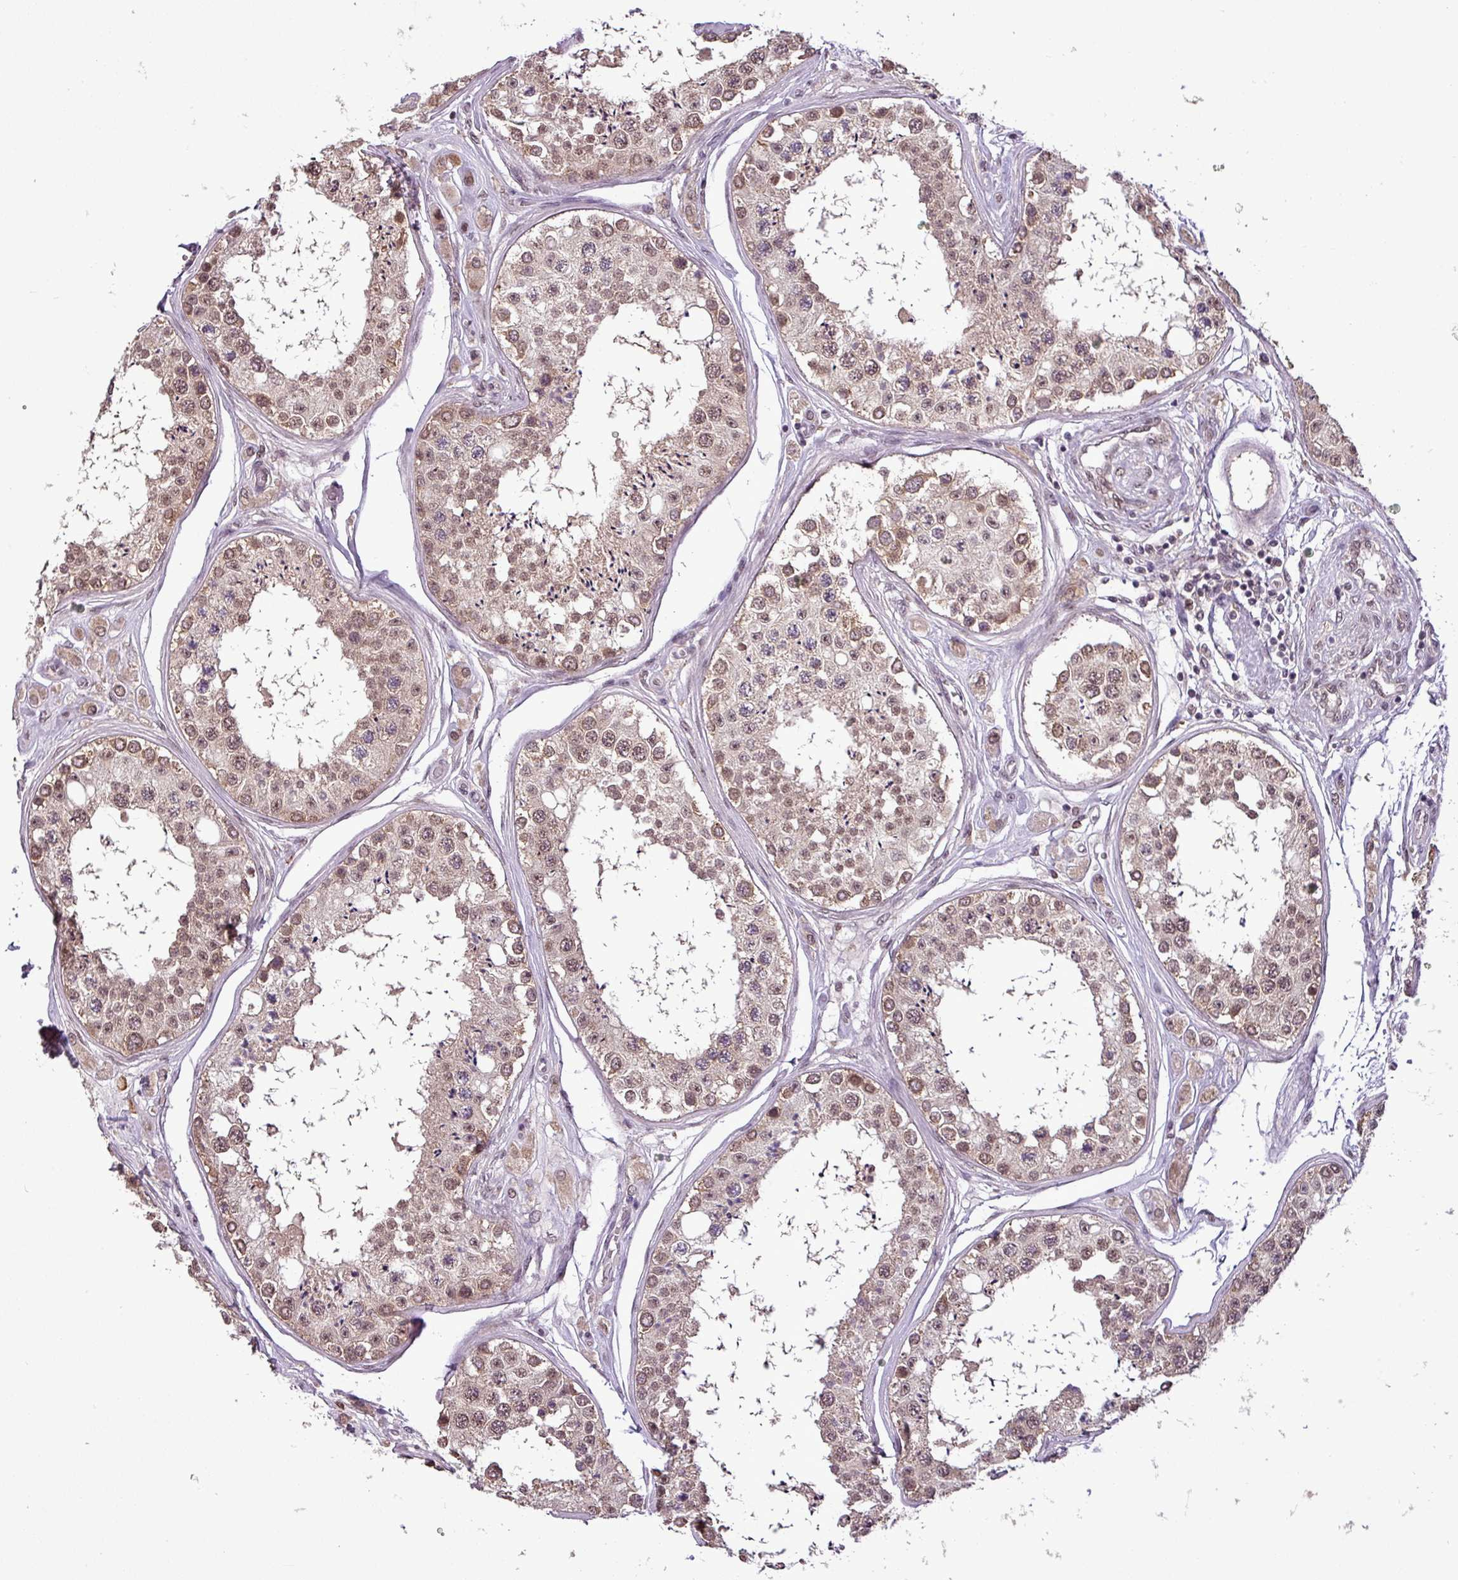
{"staining": {"intensity": "moderate", "quantity": ">75%", "location": "cytoplasmic/membranous,nuclear"}, "tissue": "testis", "cell_type": "Cells in seminiferous ducts", "image_type": "normal", "snomed": [{"axis": "morphology", "description": "Normal tissue, NOS"}, {"axis": "topography", "description": "Testis"}], "caption": "IHC of normal testis reveals medium levels of moderate cytoplasmic/membranous,nuclear expression in approximately >75% of cells in seminiferous ducts. The protein of interest is shown in brown color, while the nuclei are stained blue.", "gene": "MFHAS1", "patient": {"sex": "male", "age": 25}}